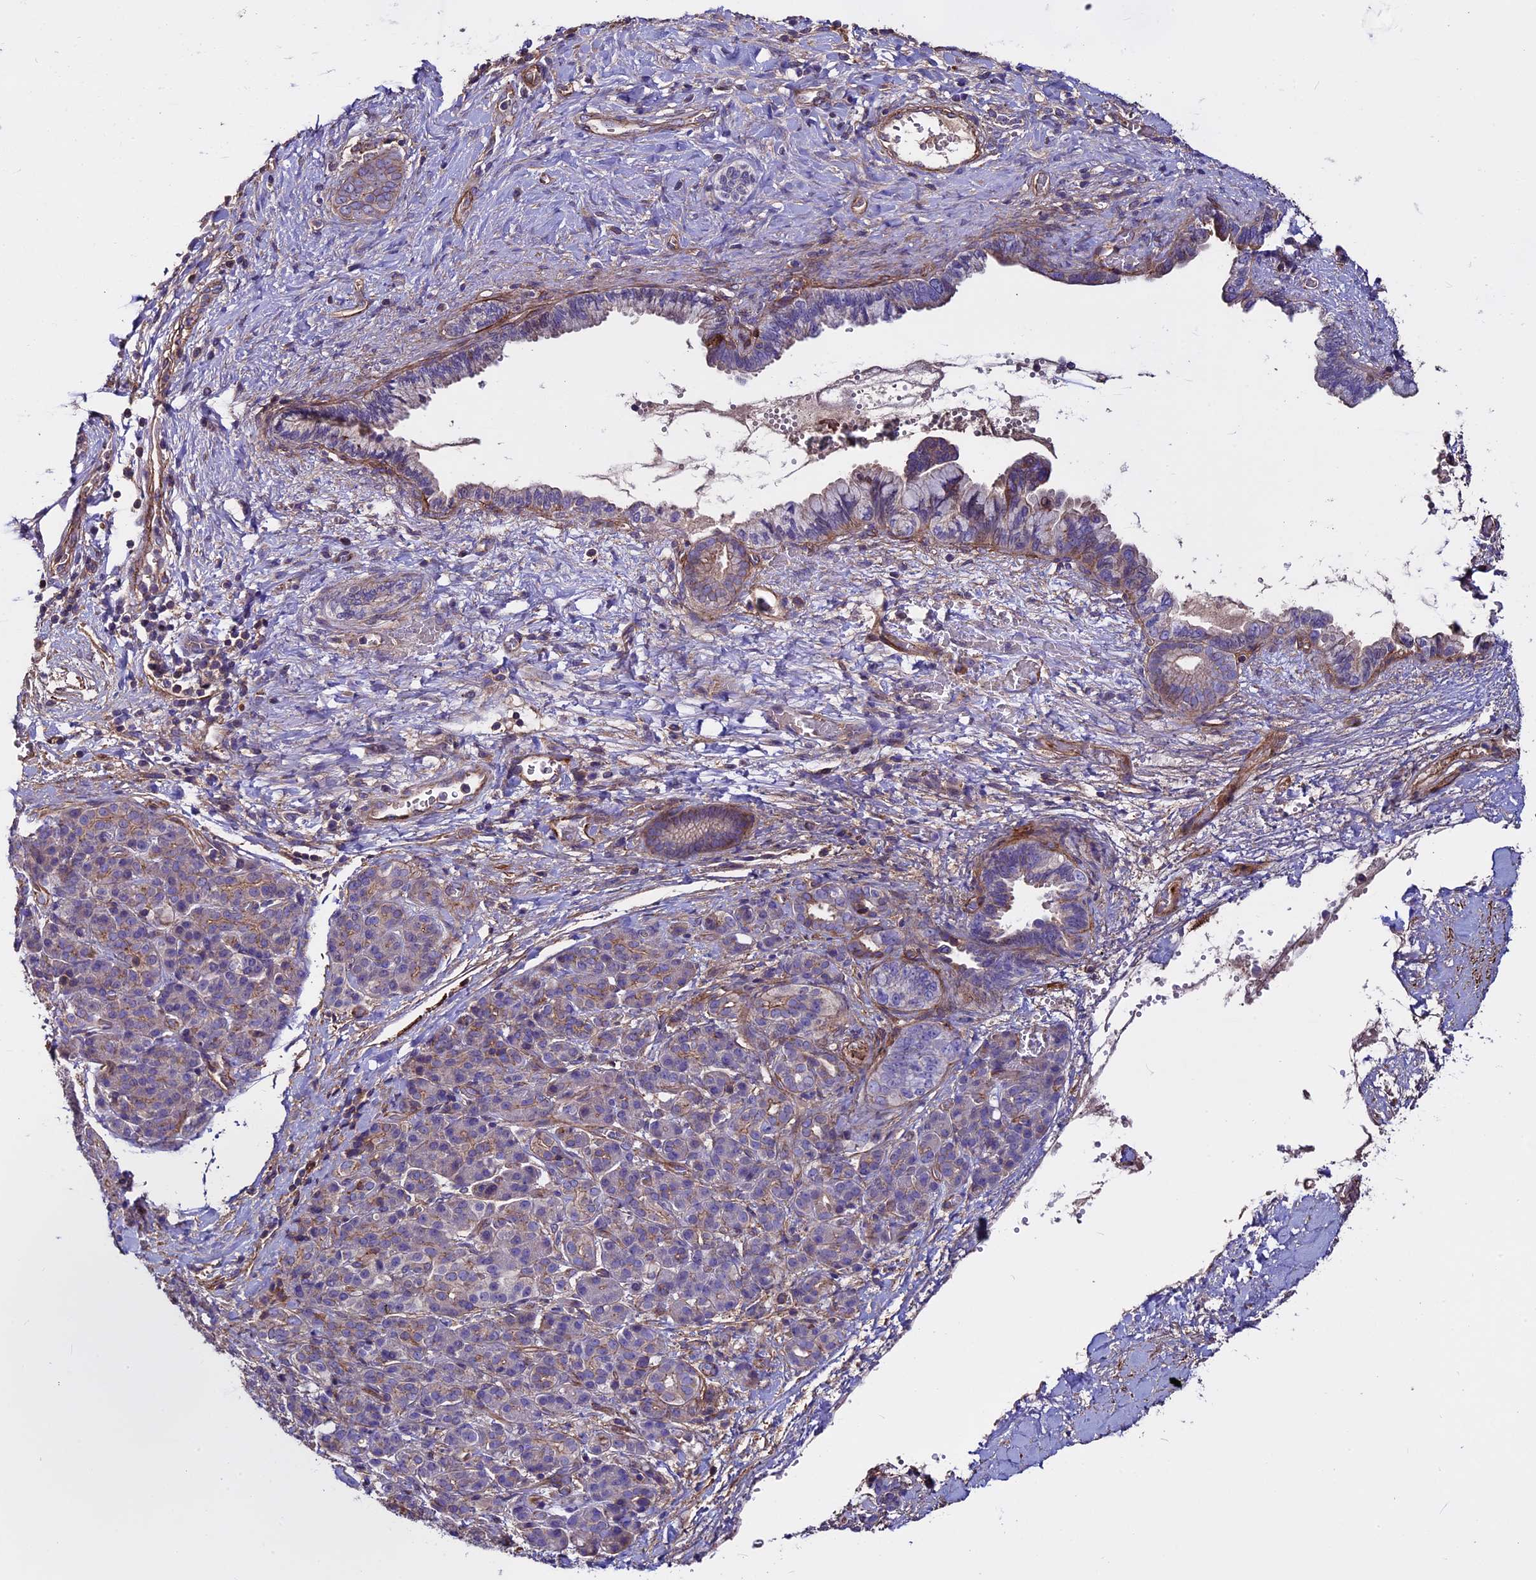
{"staining": {"intensity": "negative", "quantity": "none", "location": "none"}, "tissue": "pancreatic cancer", "cell_type": "Tumor cells", "image_type": "cancer", "snomed": [{"axis": "morphology", "description": "Adenocarcinoma, NOS"}, {"axis": "topography", "description": "Pancreas"}], "caption": "IHC of adenocarcinoma (pancreatic) shows no staining in tumor cells. The staining is performed using DAB brown chromogen with nuclei counter-stained in using hematoxylin.", "gene": "EVA1B", "patient": {"sex": "male", "age": 59}}